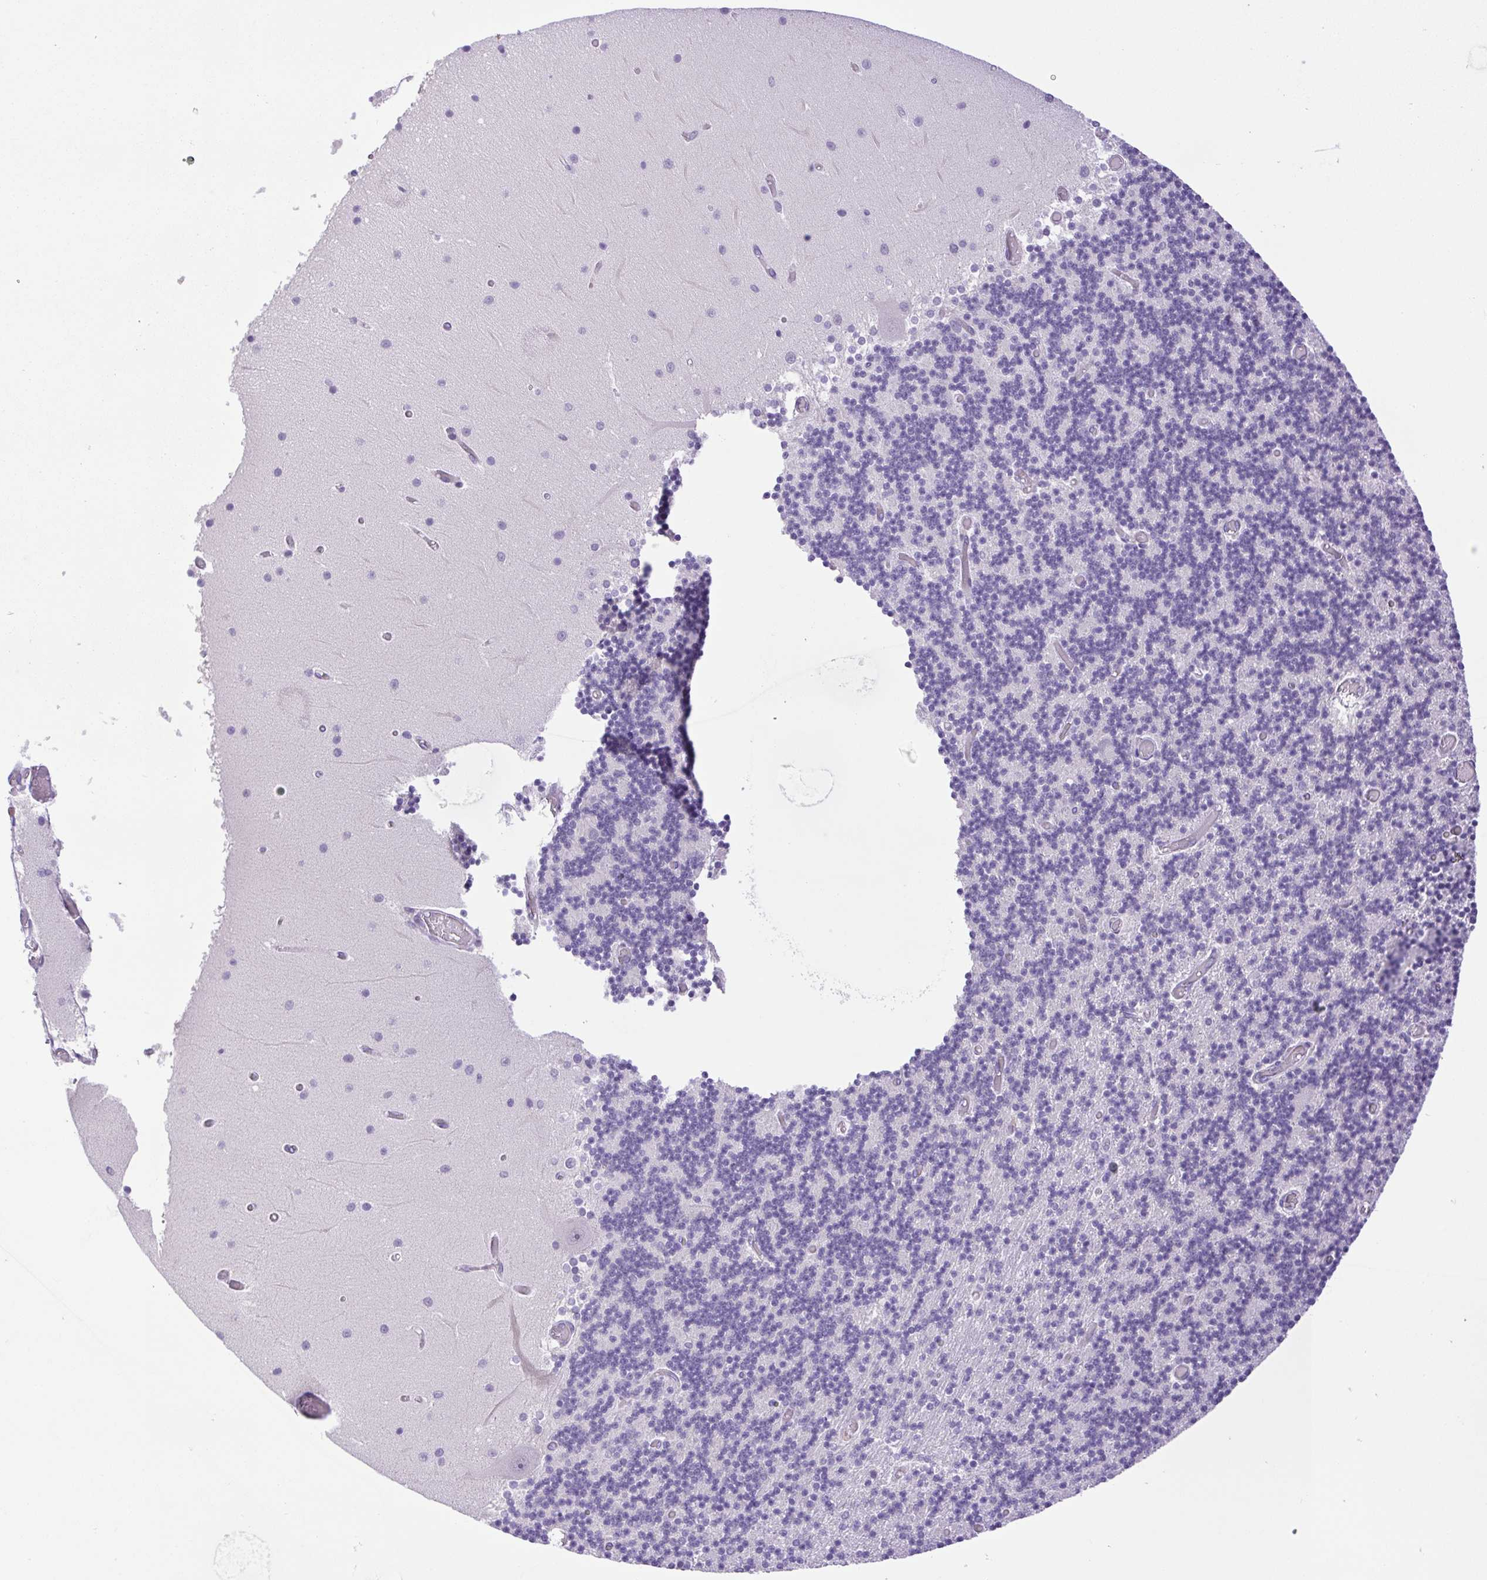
{"staining": {"intensity": "negative", "quantity": "none", "location": "none"}, "tissue": "cerebellum", "cell_type": "Cells in granular layer", "image_type": "normal", "snomed": [{"axis": "morphology", "description": "Normal tissue, NOS"}, {"axis": "topography", "description": "Cerebellum"}], "caption": "Human cerebellum stained for a protein using IHC reveals no positivity in cells in granular layer.", "gene": "FAM177B", "patient": {"sex": "female", "age": 28}}